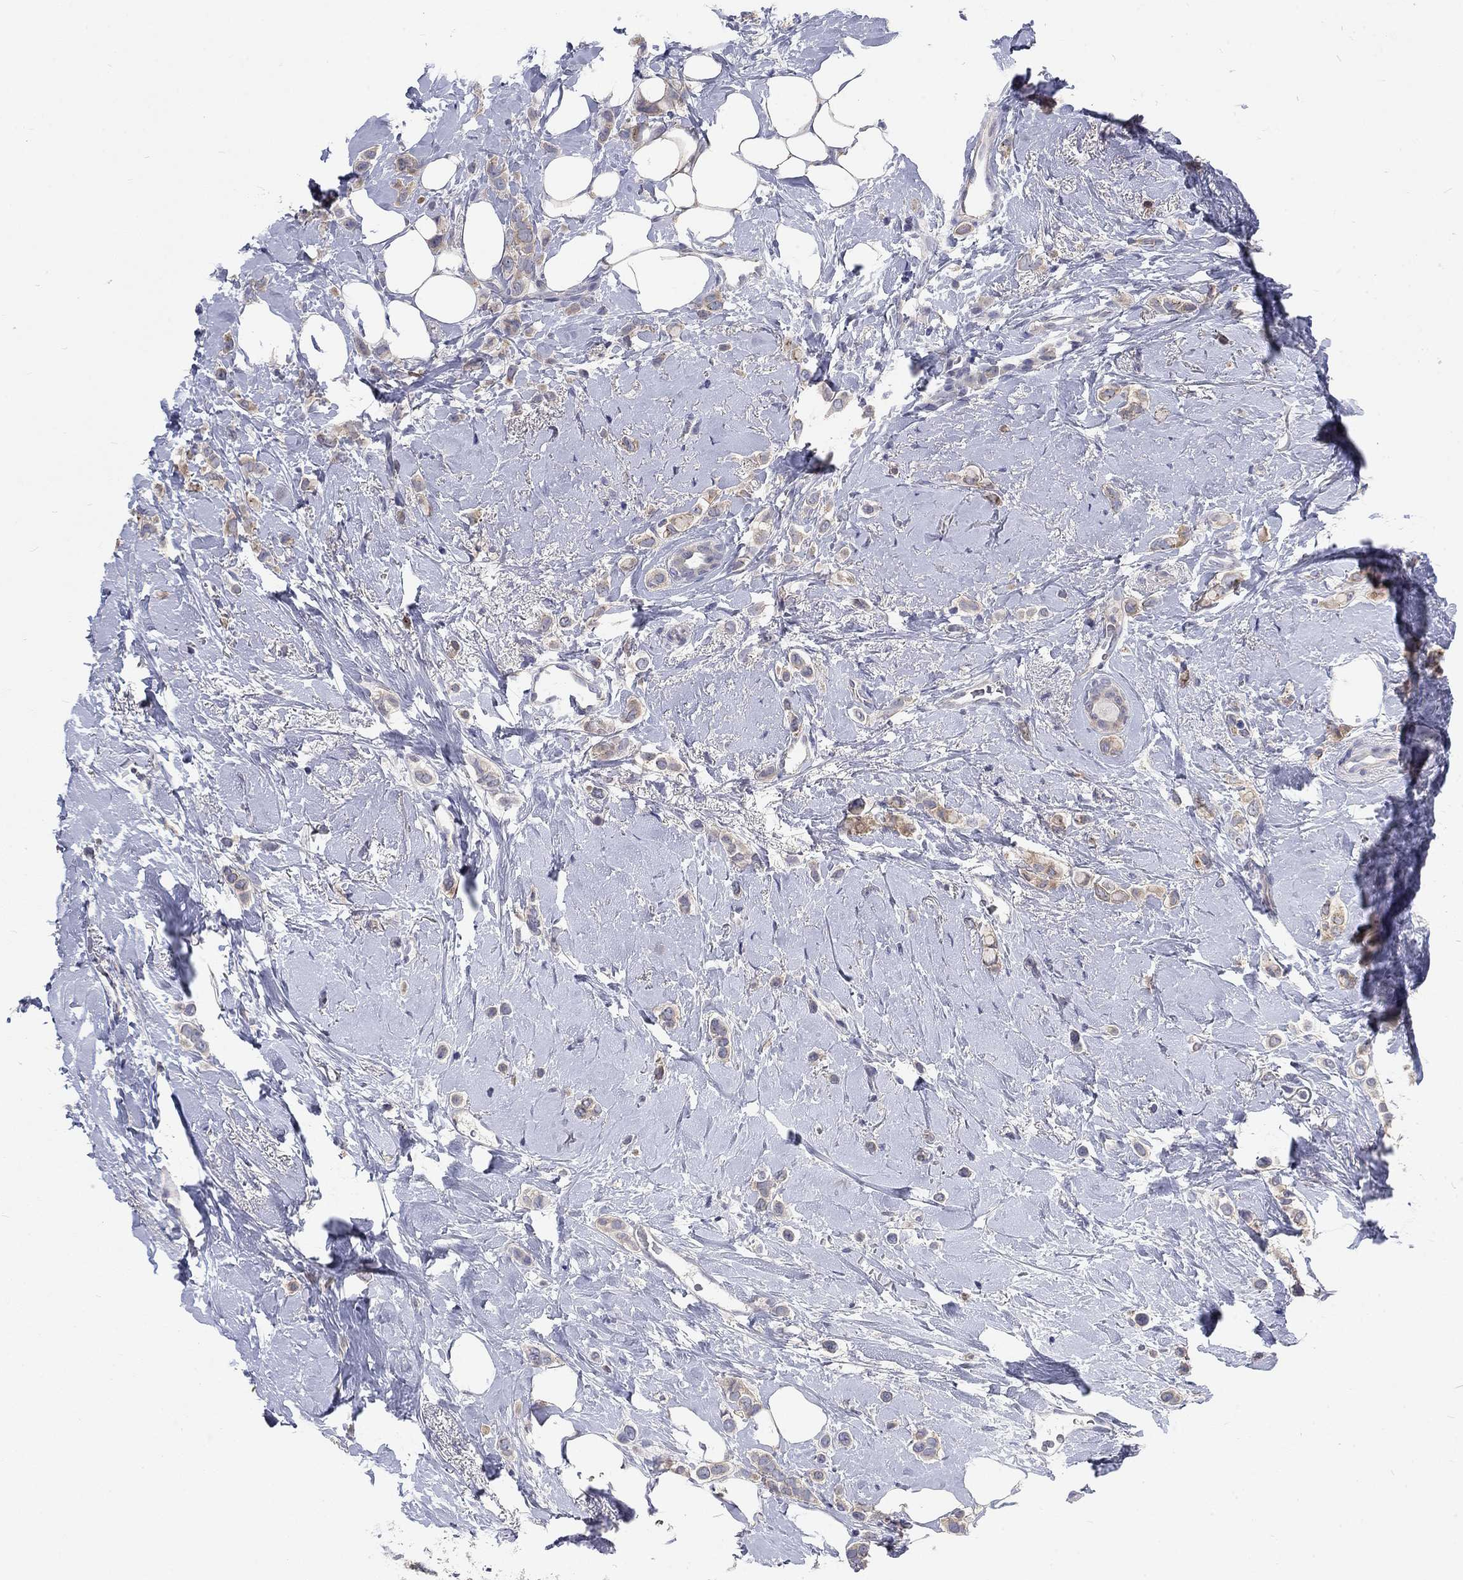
{"staining": {"intensity": "weak", "quantity": "25%-75%", "location": "cytoplasmic/membranous"}, "tissue": "breast cancer", "cell_type": "Tumor cells", "image_type": "cancer", "snomed": [{"axis": "morphology", "description": "Lobular carcinoma"}, {"axis": "topography", "description": "Breast"}], "caption": "Tumor cells demonstrate low levels of weak cytoplasmic/membranous positivity in about 25%-75% of cells in lobular carcinoma (breast).", "gene": "PHKA1", "patient": {"sex": "female", "age": 66}}